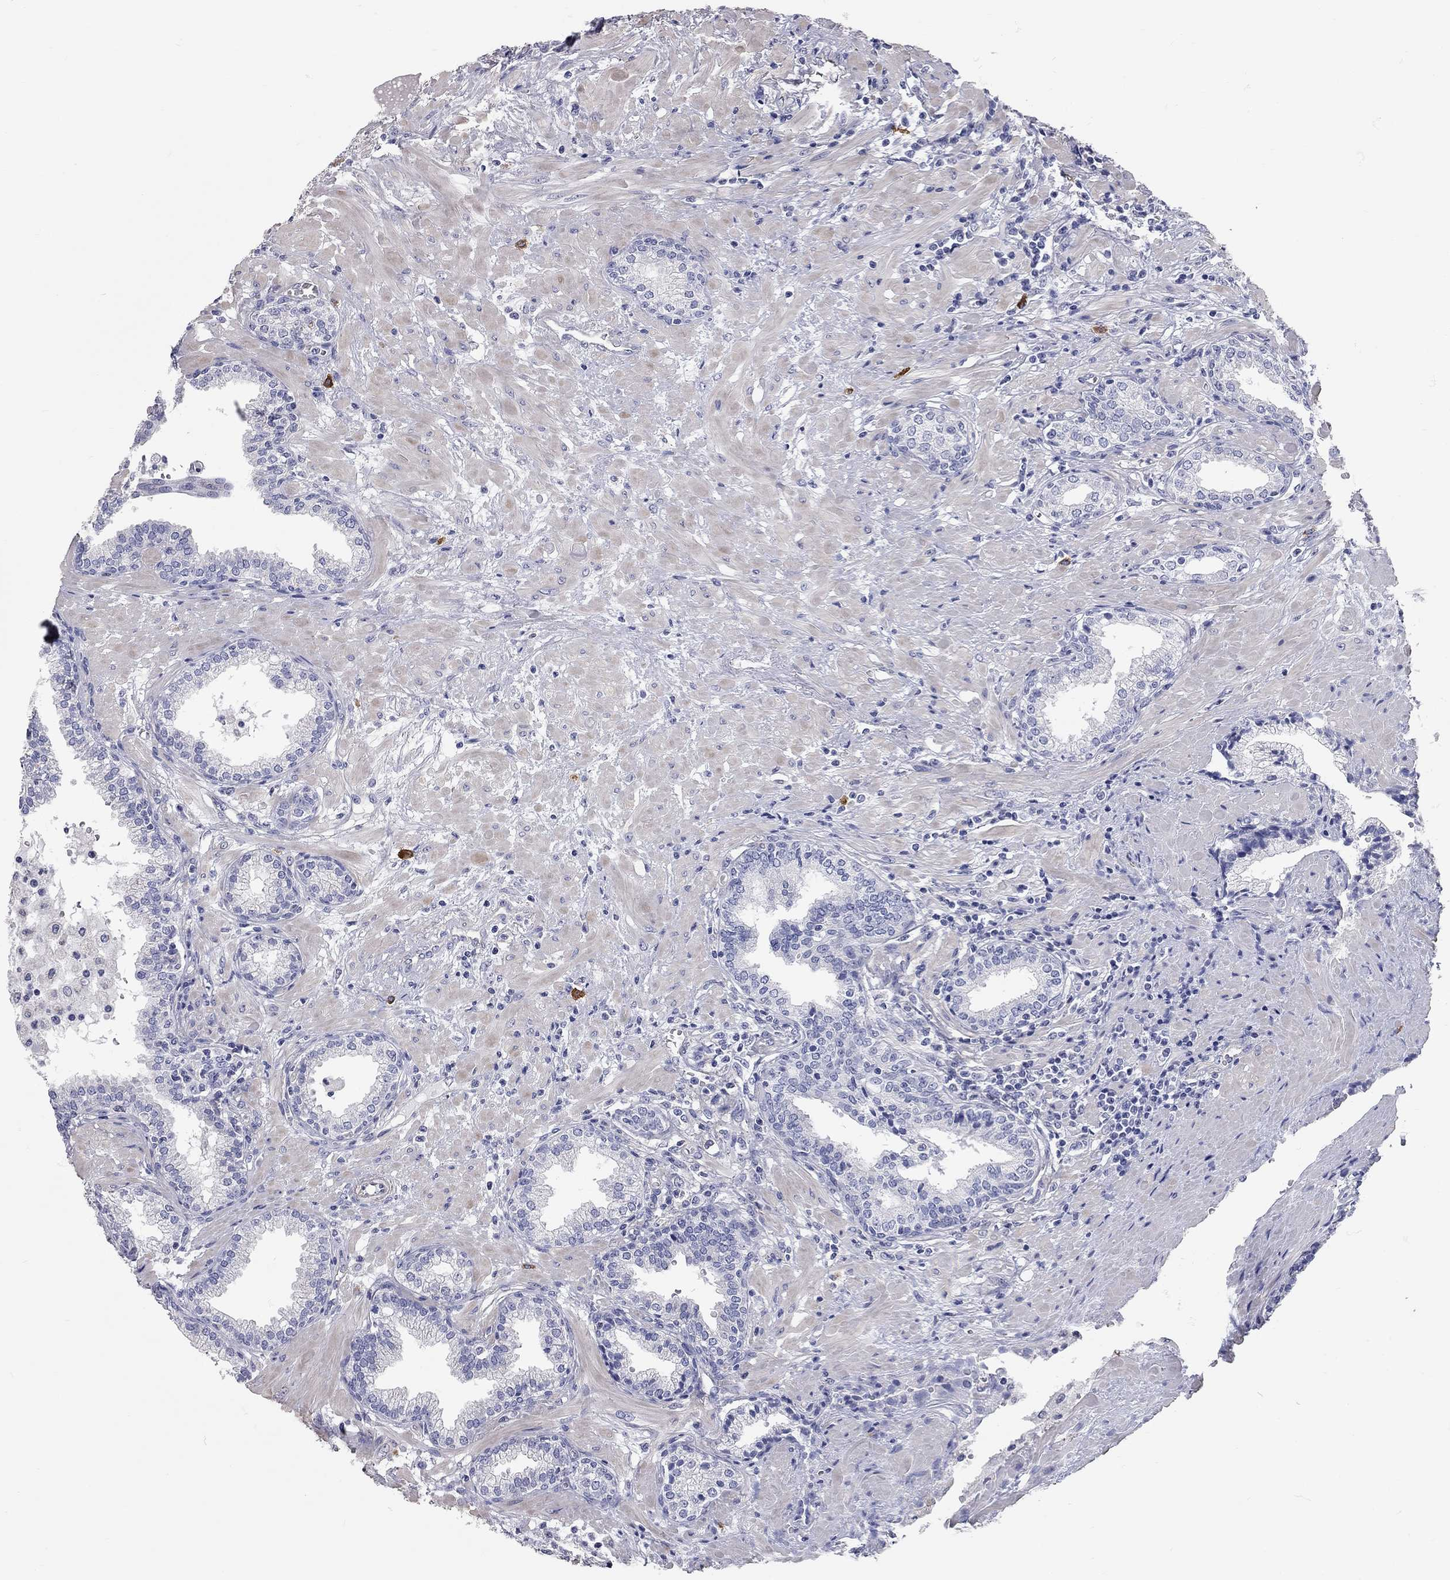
{"staining": {"intensity": "negative", "quantity": "none", "location": "none"}, "tissue": "prostate", "cell_type": "Glandular cells", "image_type": "normal", "snomed": [{"axis": "morphology", "description": "Normal tissue, NOS"}, {"axis": "topography", "description": "Prostate"}], "caption": "A high-resolution image shows immunohistochemistry staining of normal prostate, which shows no significant expression in glandular cells. (Stains: DAB (3,3'-diaminobenzidine) immunohistochemistry (IHC) with hematoxylin counter stain, Microscopy: brightfield microscopy at high magnification).", "gene": "C10orf90", "patient": {"sex": "male", "age": 64}}